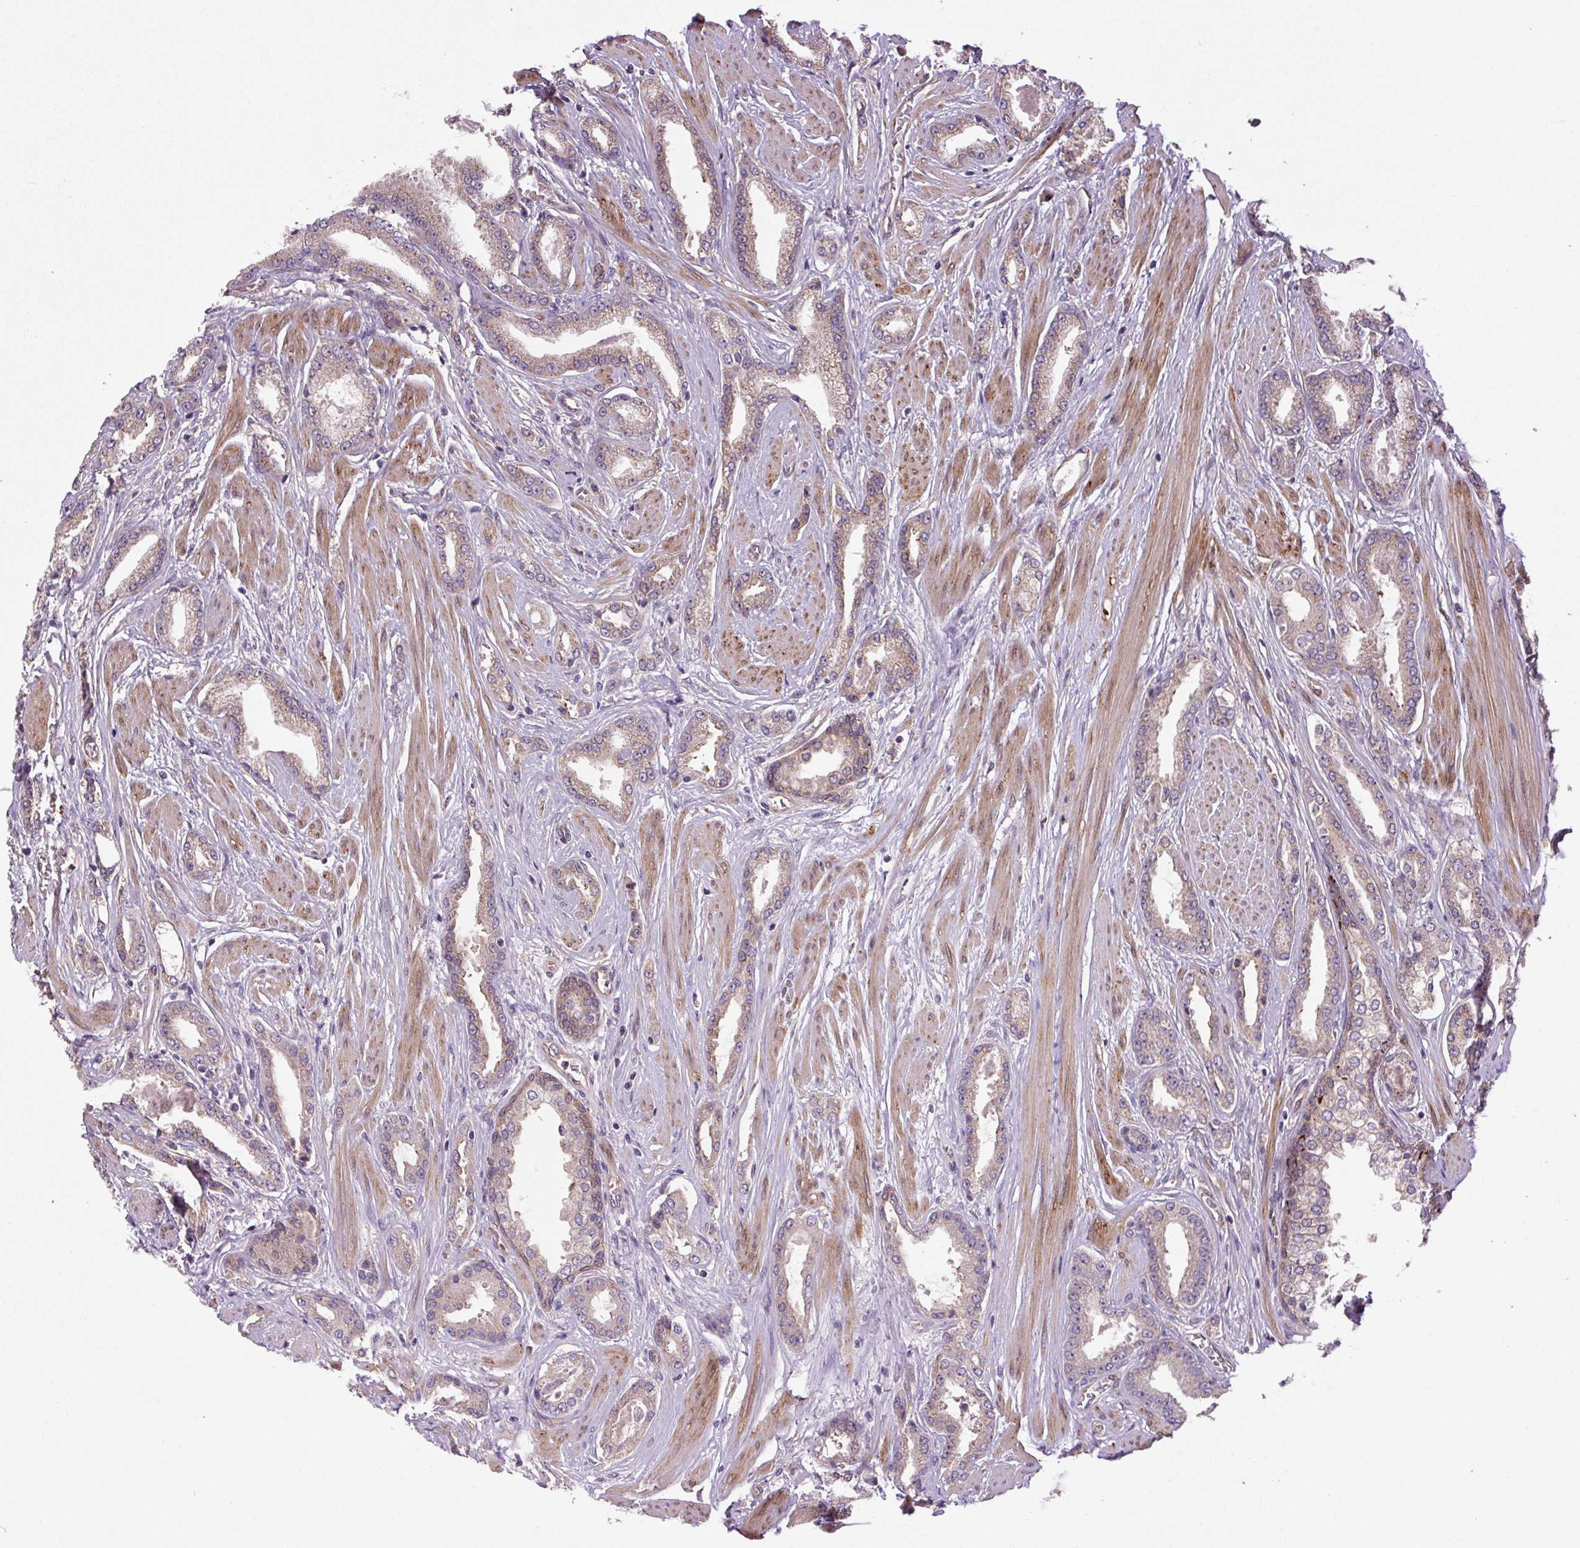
{"staining": {"intensity": "weak", "quantity": "<25%", "location": "cytoplasmic/membranous"}, "tissue": "prostate cancer", "cell_type": "Tumor cells", "image_type": "cancer", "snomed": [{"axis": "morphology", "description": "Adenocarcinoma, Low grade"}, {"axis": "topography", "description": "Prostate"}], "caption": "High power microscopy micrograph of an IHC image of adenocarcinoma (low-grade) (prostate), revealing no significant expression in tumor cells.", "gene": "SEPTIN10", "patient": {"sex": "male", "age": 42}}